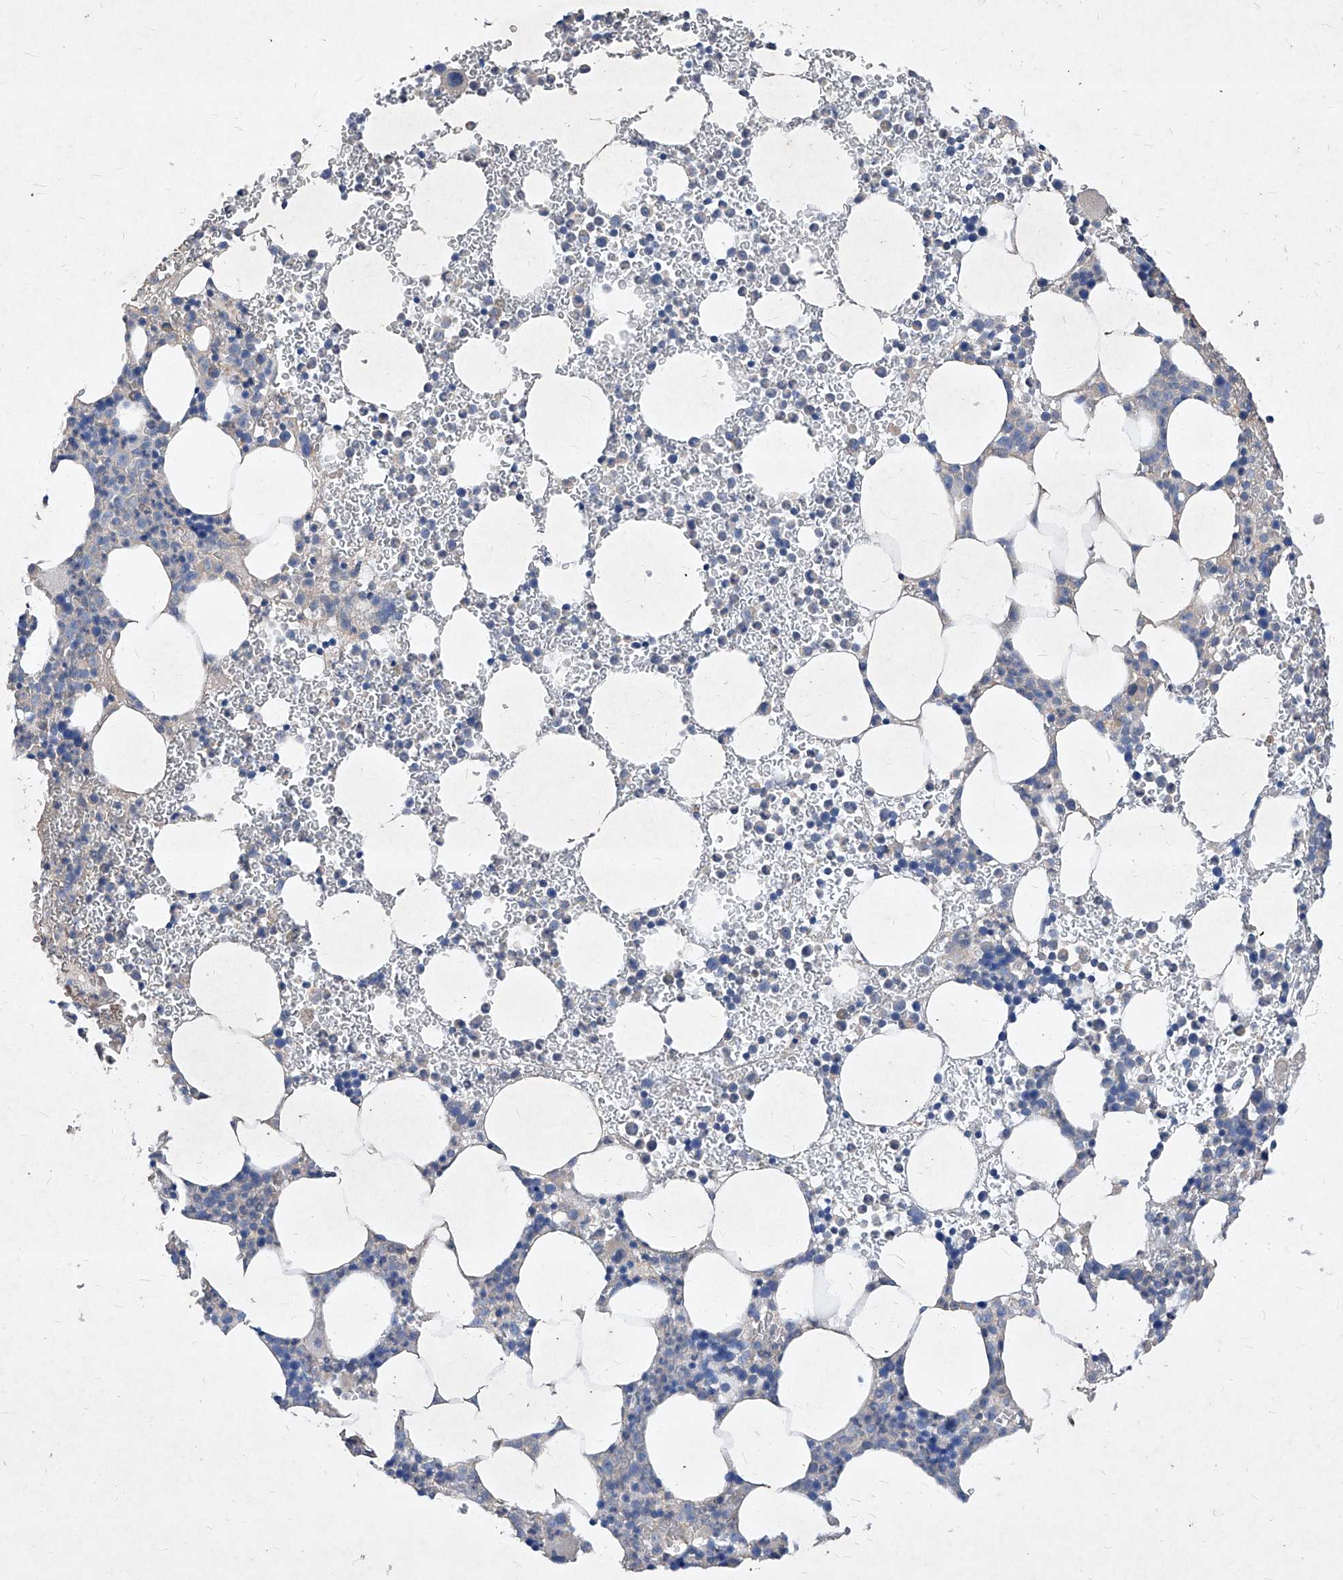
{"staining": {"intensity": "negative", "quantity": "none", "location": "none"}, "tissue": "bone marrow", "cell_type": "Hematopoietic cells", "image_type": "normal", "snomed": [{"axis": "morphology", "description": "Normal tissue, NOS"}, {"axis": "topography", "description": "Bone marrow"}], "caption": "DAB (3,3'-diaminobenzidine) immunohistochemical staining of benign human bone marrow shows no significant positivity in hematopoietic cells.", "gene": "SYNGR1", "patient": {"sex": "female", "age": 78}}